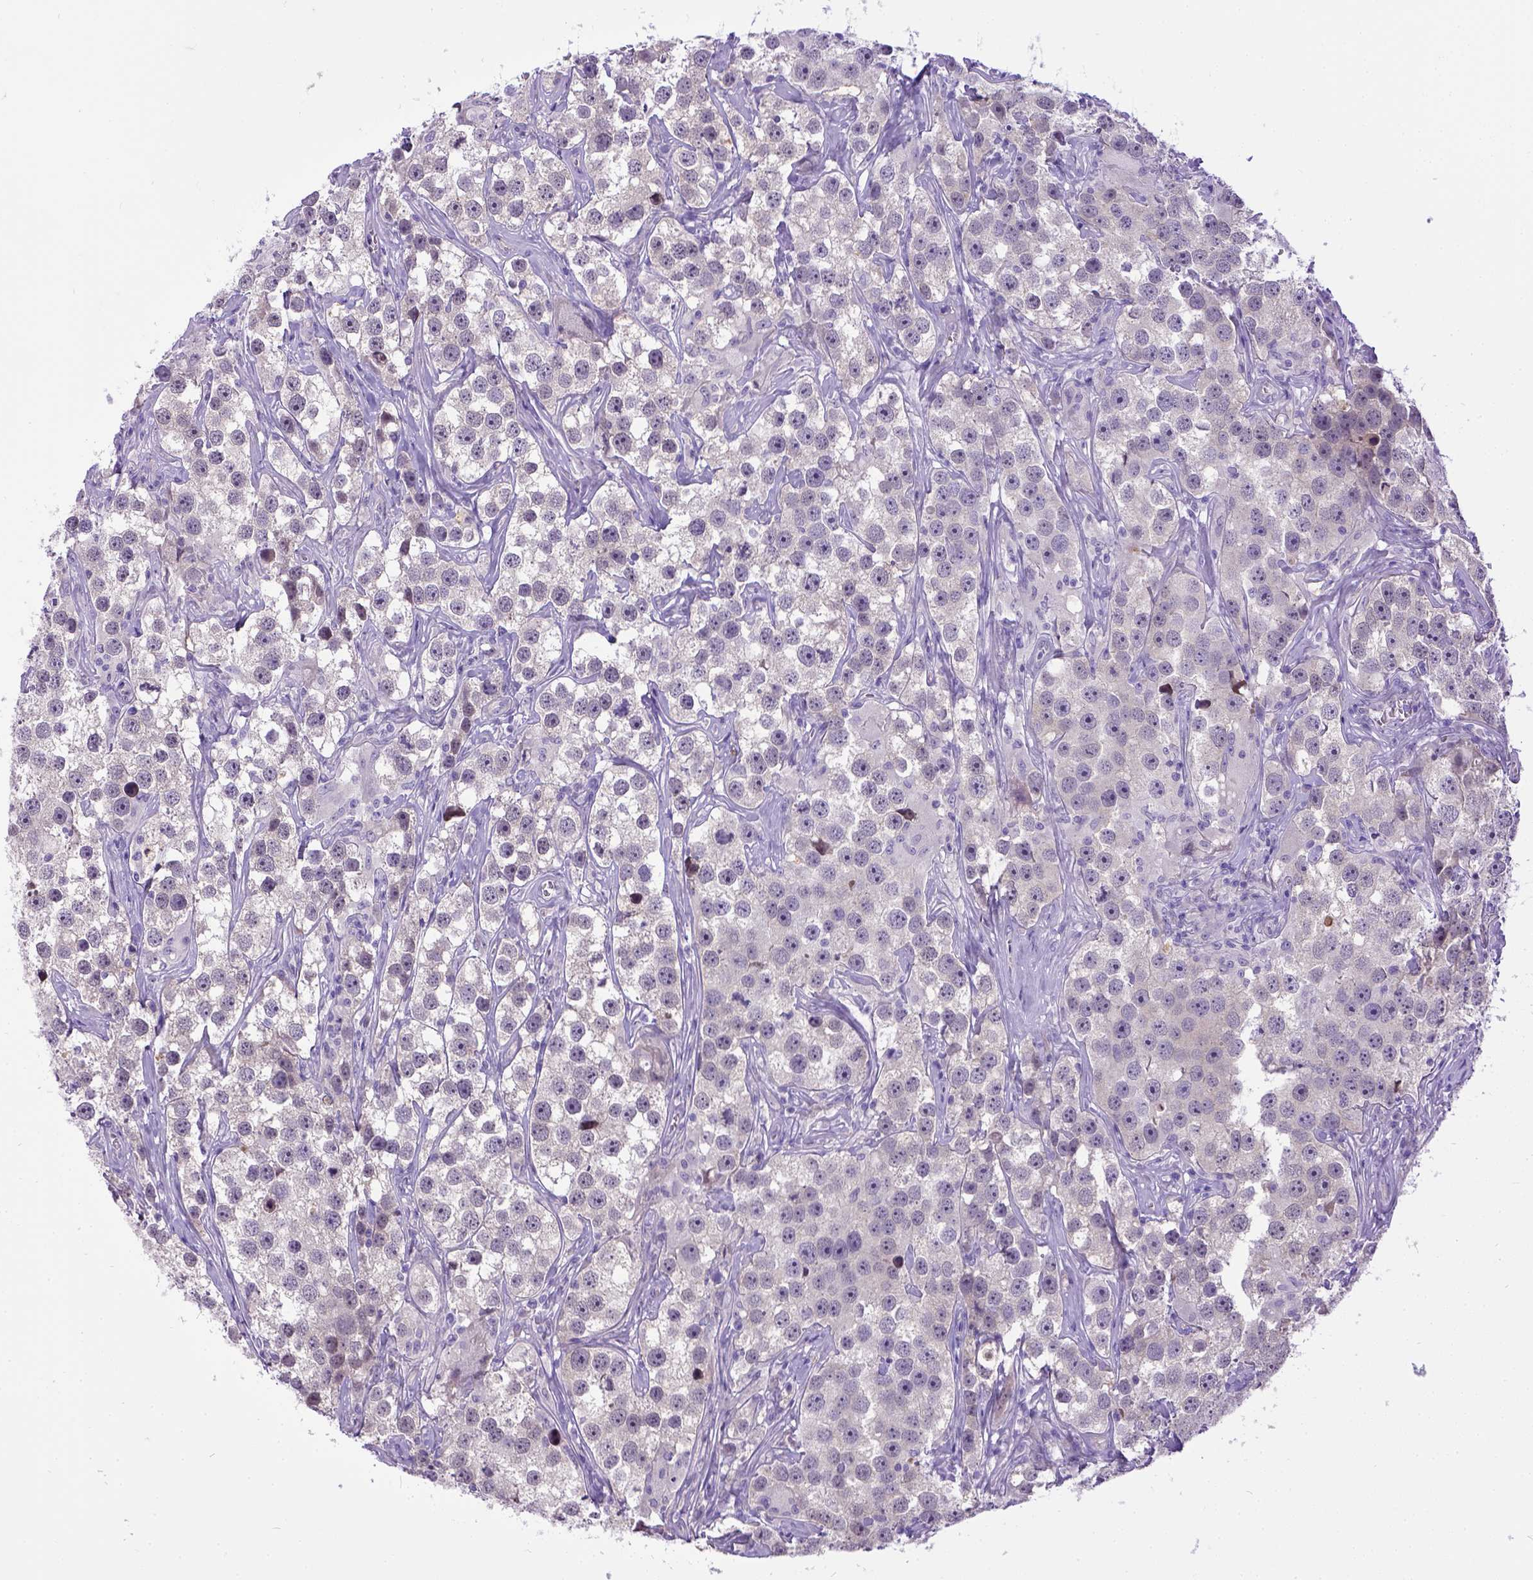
{"staining": {"intensity": "weak", "quantity": "25%-75%", "location": "cytoplasmic/membranous"}, "tissue": "testis cancer", "cell_type": "Tumor cells", "image_type": "cancer", "snomed": [{"axis": "morphology", "description": "Seminoma, NOS"}, {"axis": "topography", "description": "Testis"}], "caption": "Seminoma (testis) stained with immunohistochemistry reveals weak cytoplasmic/membranous staining in about 25%-75% of tumor cells.", "gene": "NEK5", "patient": {"sex": "male", "age": 49}}